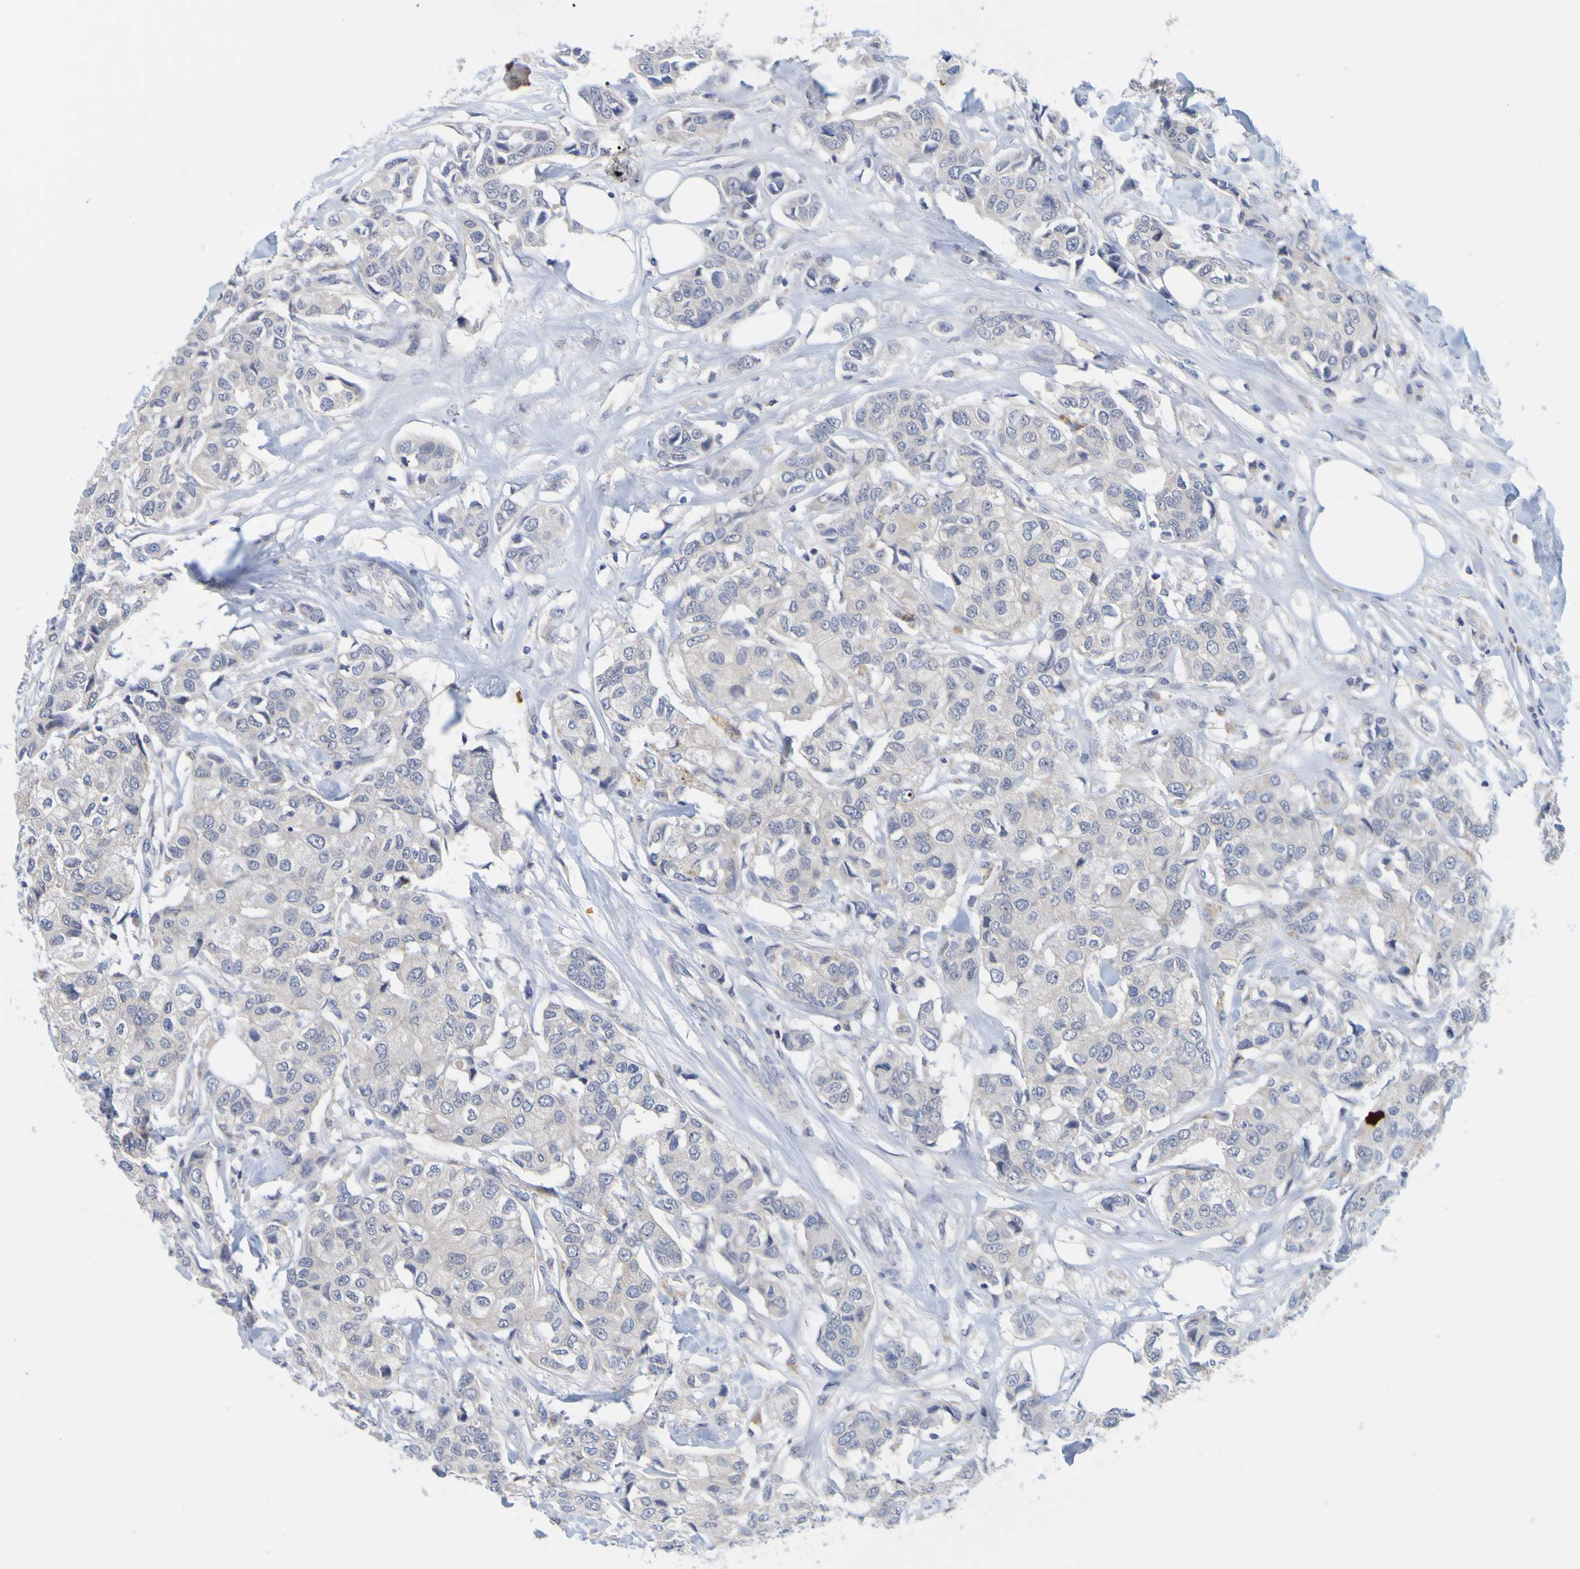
{"staining": {"intensity": "negative", "quantity": "none", "location": "none"}, "tissue": "breast cancer", "cell_type": "Tumor cells", "image_type": "cancer", "snomed": [{"axis": "morphology", "description": "Duct carcinoma"}, {"axis": "topography", "description": "Breast"}], "caption": "High magnification brightfield microscopy of invasive ductal carcinoma (breast) stained with DAB (3,3'-diaminobenzidine) (brown) and counterstained with hematoxylin (blue): tumor cells show no significant expression. (DAB (3,3'-diaminobenzidine) immunohistochemistry (IHC), high magnification).", "gene": "ENDOU", "patient": {"sex": "female", "age": 80}}